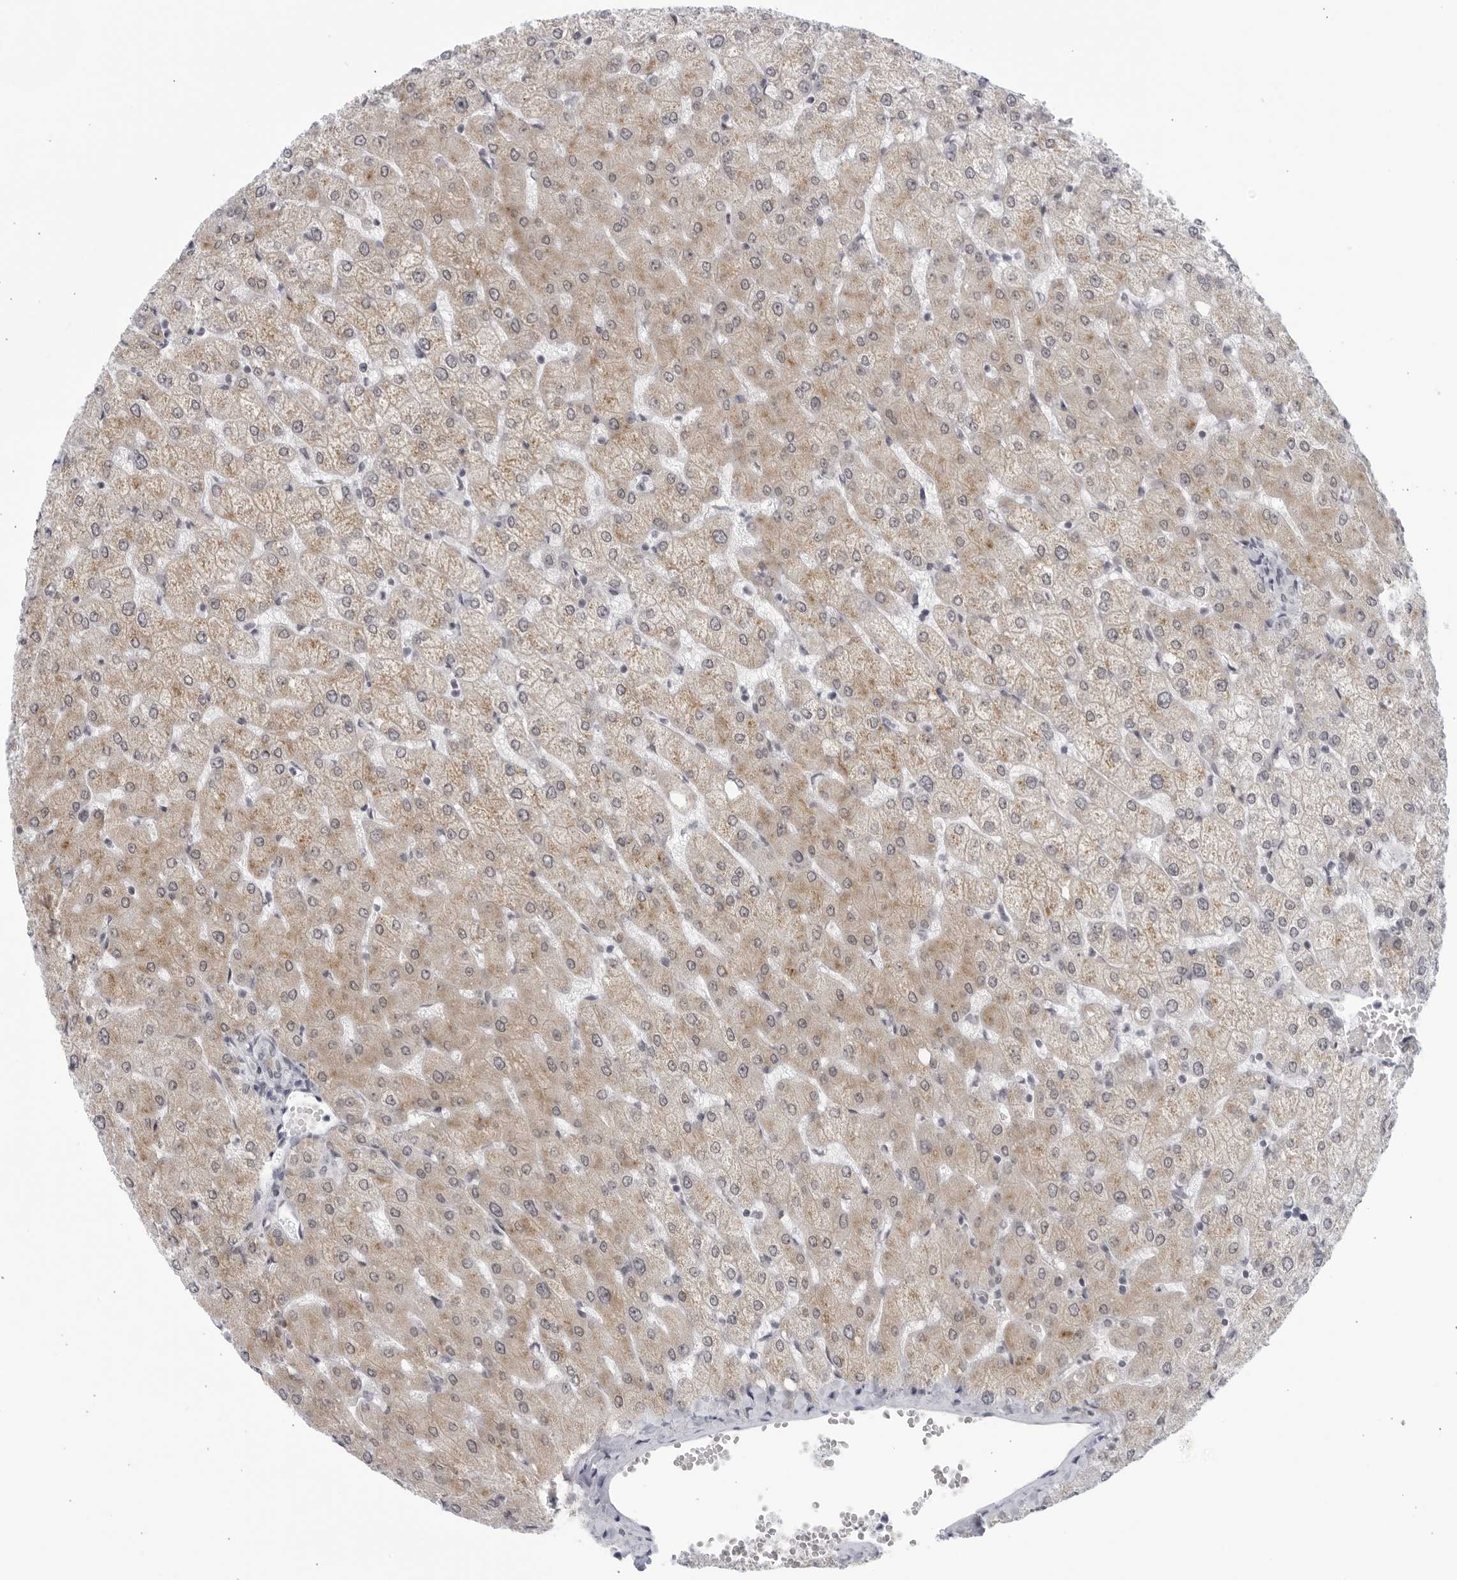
{"staining": {"intensity": "negative", "quantity": "none", "location": "none"}, "tissue": "liver", "cell_type": "Cholangiocytes", "image_type": "normal", "snomed": [{"axis": "morphology", "description": "Normal tissue, NOS"}, {"axis": "topography", "description": "Liver"}], "caption": "An immunohistochemistry (IHC) histopathology image of benign liver is shown. There is no staining in cholangiocytes of liver.", "gene": "WDTC1", "patient": {"sex": "female", "age": 54}}